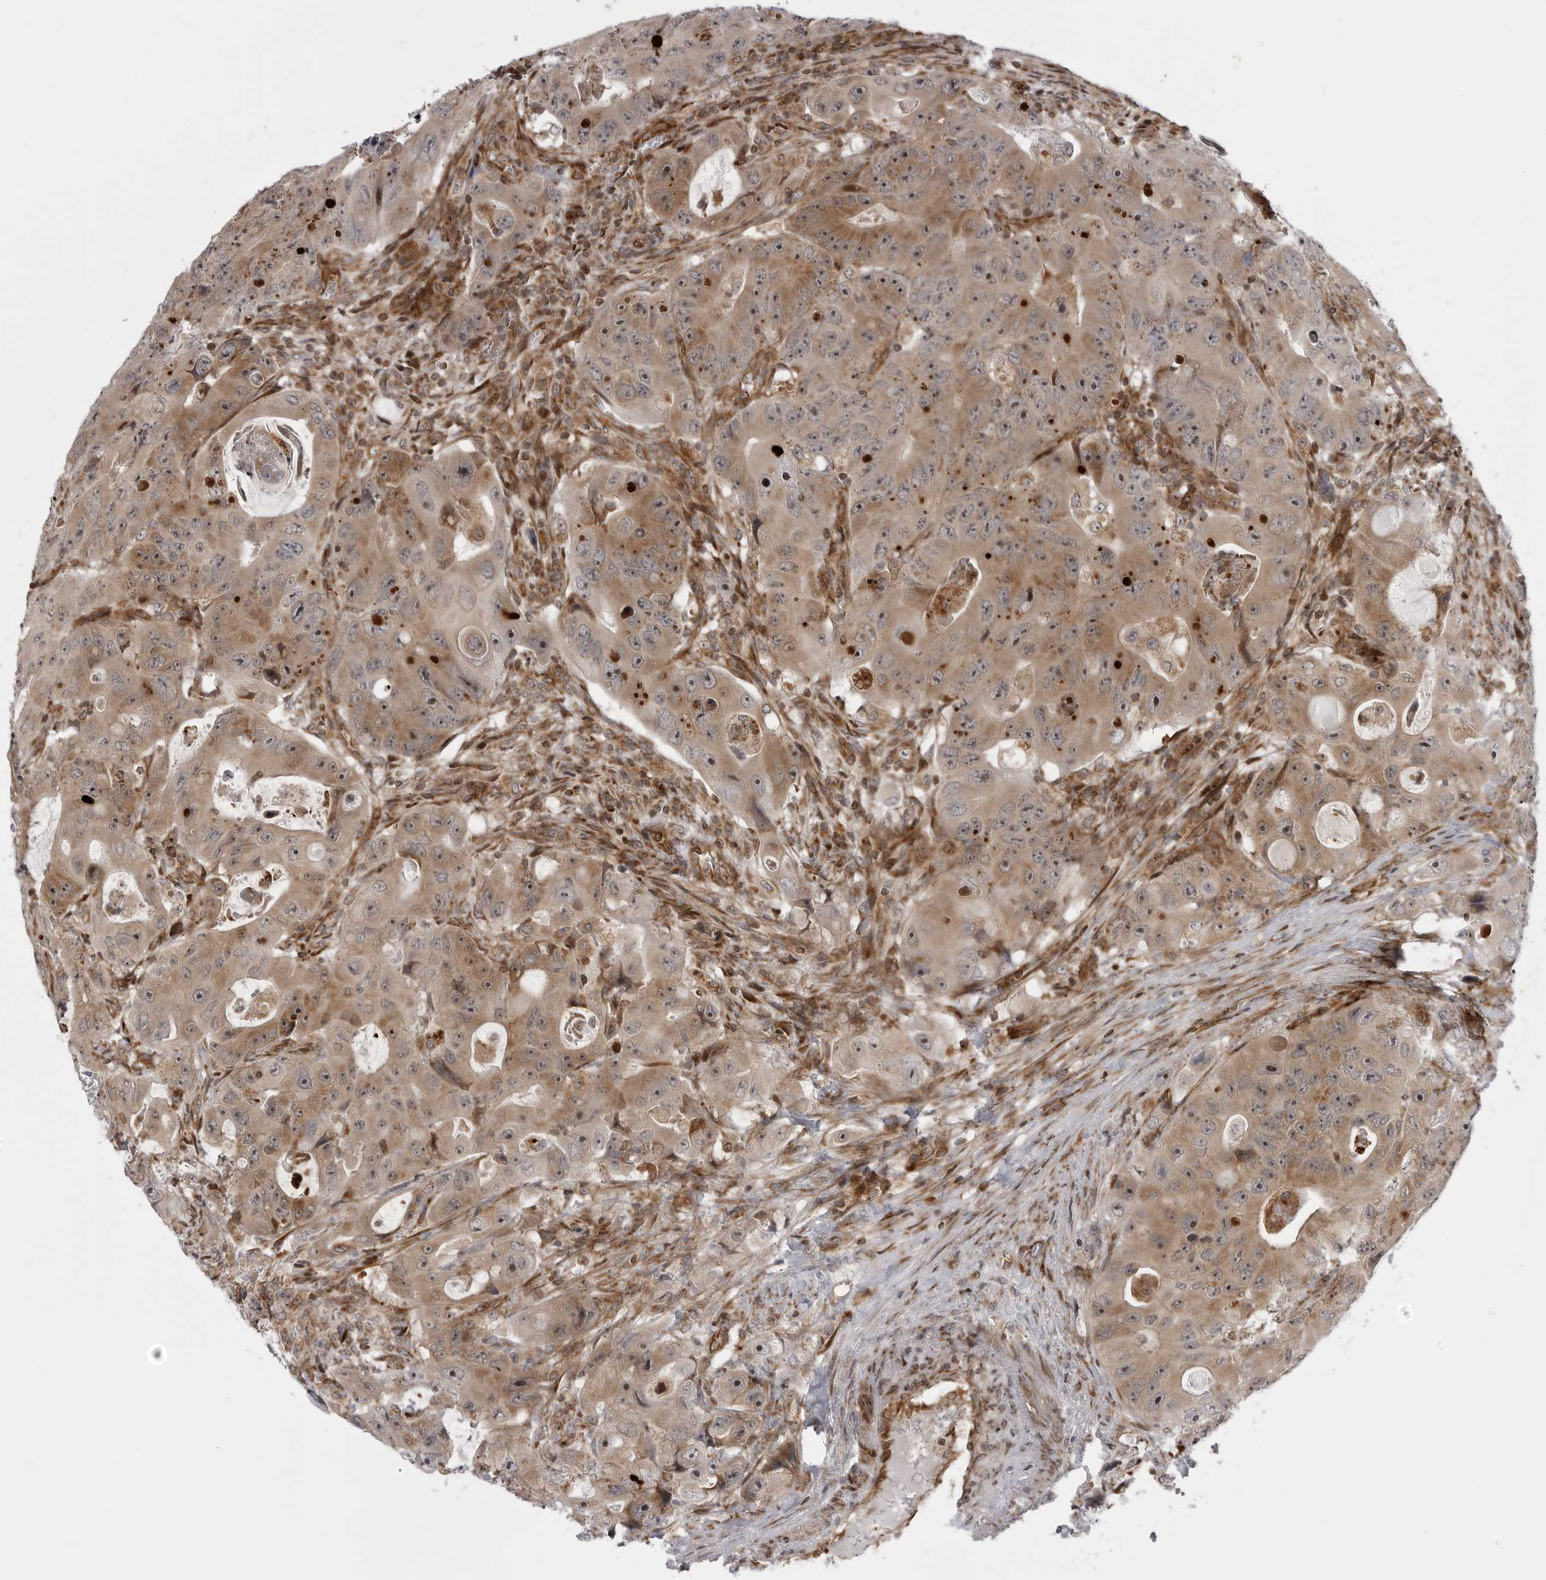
{"staining": {"intensity": "moderate", "quantity": ">75%", "location": "cytoplasmic/membranous,nuclear"}, "tissue": "colorectal cancer", "cell_type": "Tumor cells", "image_type": "cancer", "snomed": [{"axis": "morphology", "description": "Adenocarcinoma, NOS"}, {"axis": "topography", "description": "Colon"}], "caption": "IHC histopathology image of neoplastic tissue: colorectal cancer stained using immunohistochemistry (IHC) demonstrates medium levels of moderate protein expression localized specifically in the cytoplasmic/membranous and nuclear of tumor cells, appearing as a cytoplasmic/membranous and nuclear brown color.", "gene": "ABL1", "patient": {"sex": "female", "age": 46}}